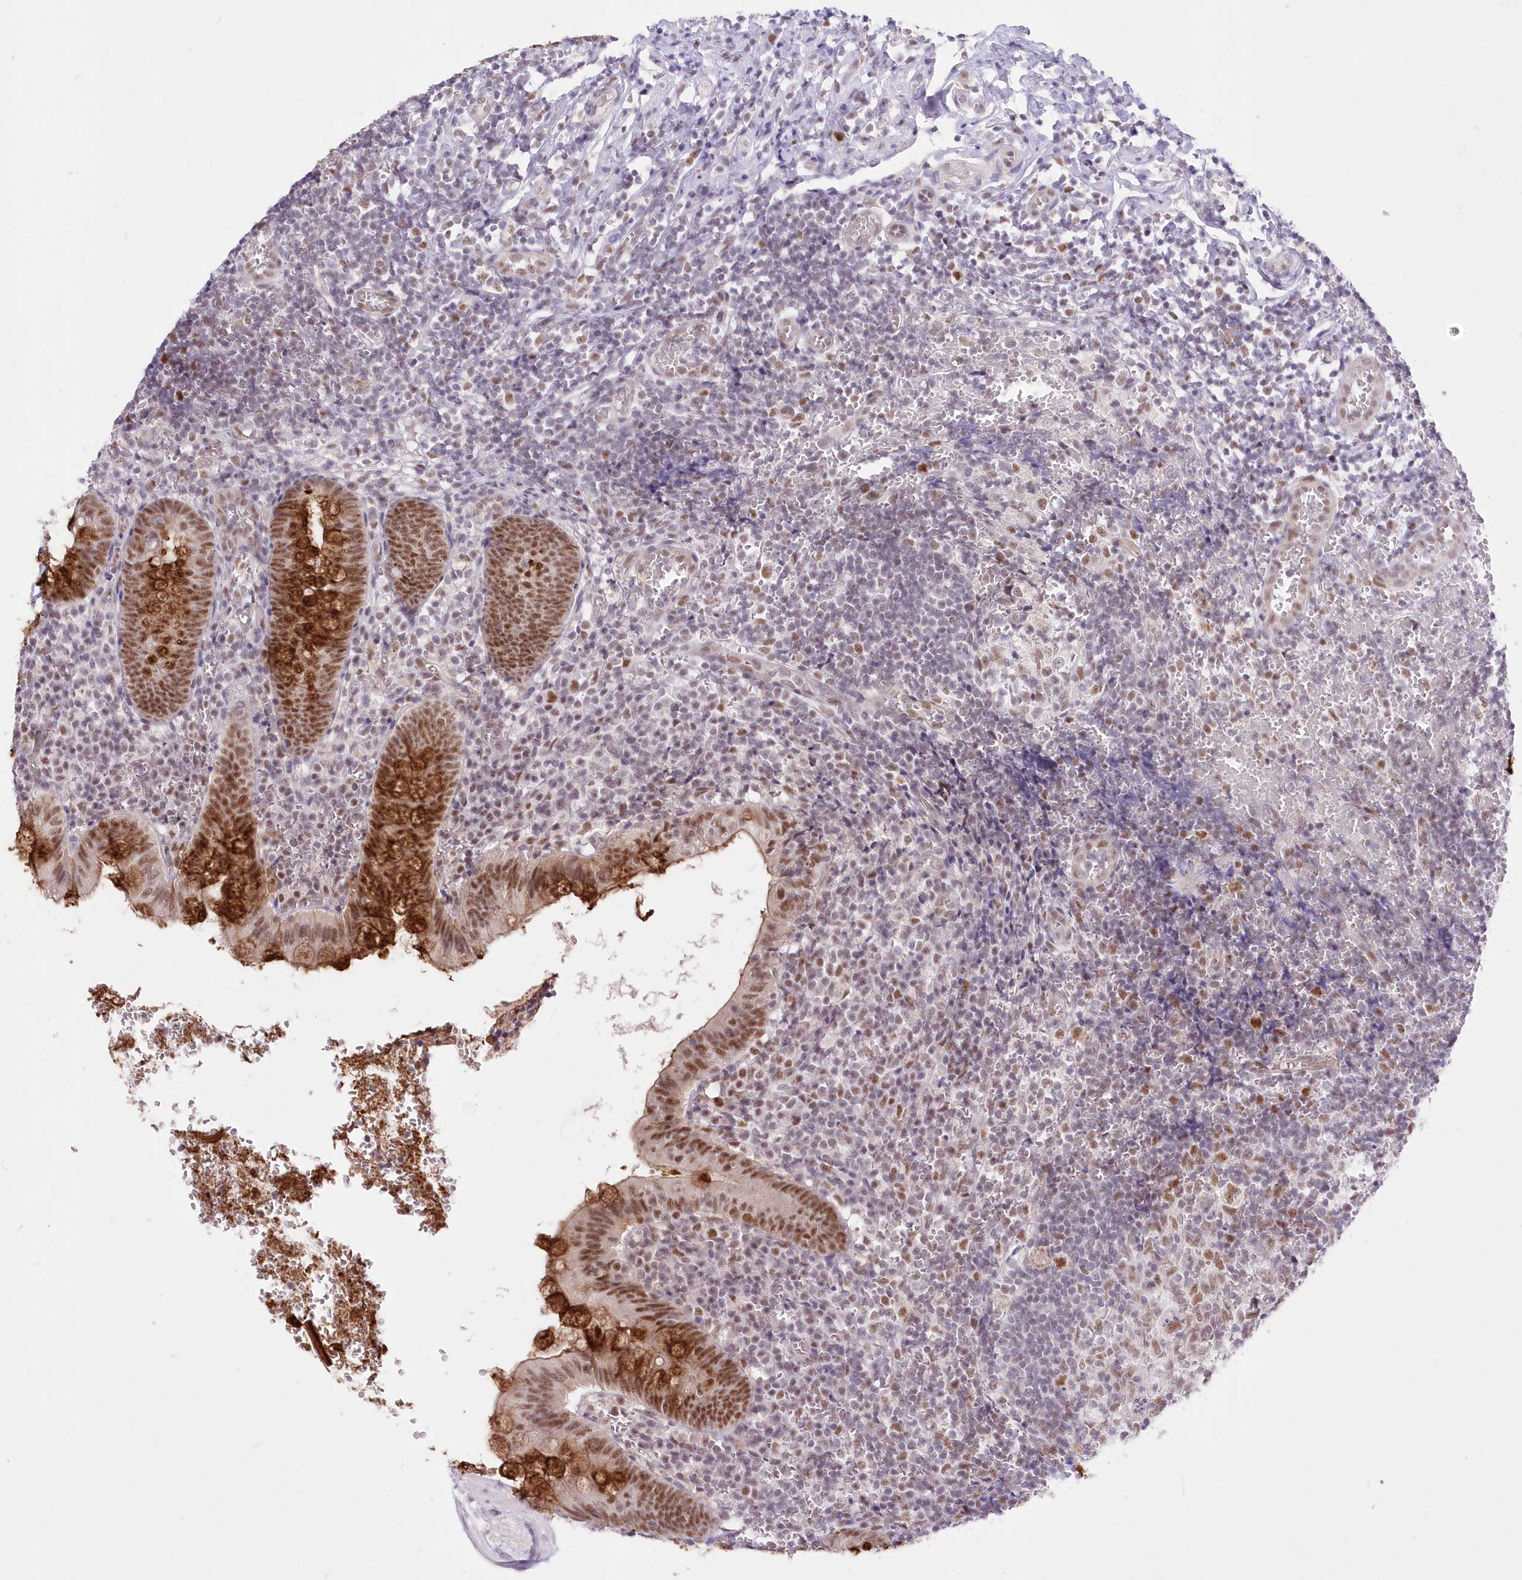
{"staining": {"intensity": "strong", "quantity": ">75%", "location": "cytoplasmic/membranous,nuclear"}, "tissue": "appendix", "cell_type": "Glandular cells", "image_type": "normal", "snomed": [{"axis": "morphology", "description": "Normal tissue, NOS"}, {"axis": "topography", "description": "Appendix"}], "caption": "Human appendix stained with a brown dye displays strong cytoplasmic/membranous,nuclear positive staining in about >75% of glandular cells.", "gene": "NSUN2", "patient": {"sex": "male", "age": 8}}